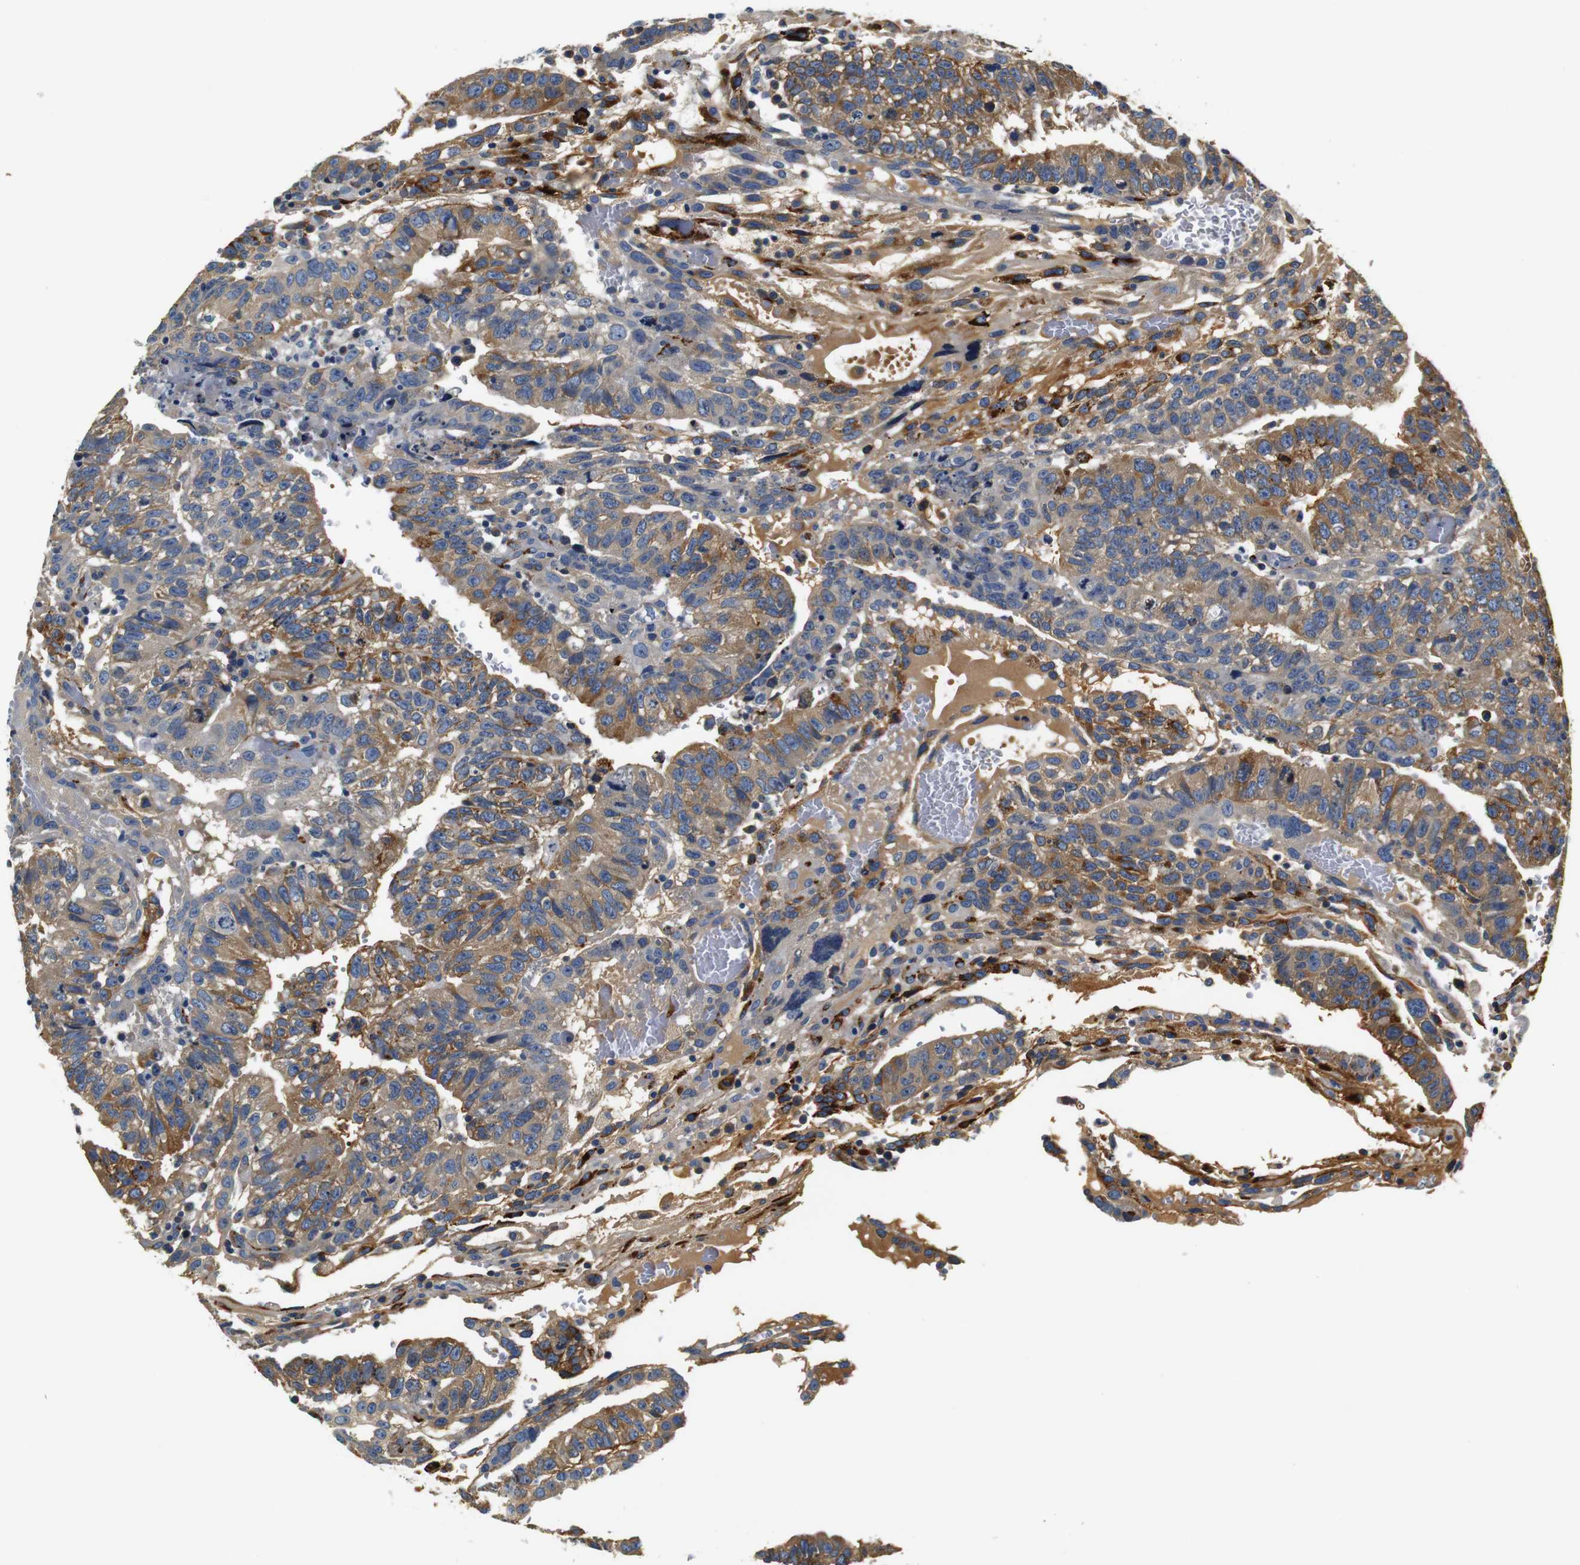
{"staining": {"intensity": "moderate", "quantity": ">75%", "location": "cytoplasmic/membranous"}, "tissue": "testis cancer", "cell_type": "Tumor cells", "image_type": "cancer", "snomed": [{"axis": "morphology", "description": "Seminoma, NOS"}, {"axis": "morphology", "description": "Carcinoma, Embryonal, NOS"}, {"axis": "topography", "description": "Testis"}], "caption": "The micrograph exhibits a brown stain indicating the presence of a protein in the cytoplasmic/membranous of tumor cells in testis cancer.", "gene": "COL1A1", "patient": {"sex": "male", "age": 52}}